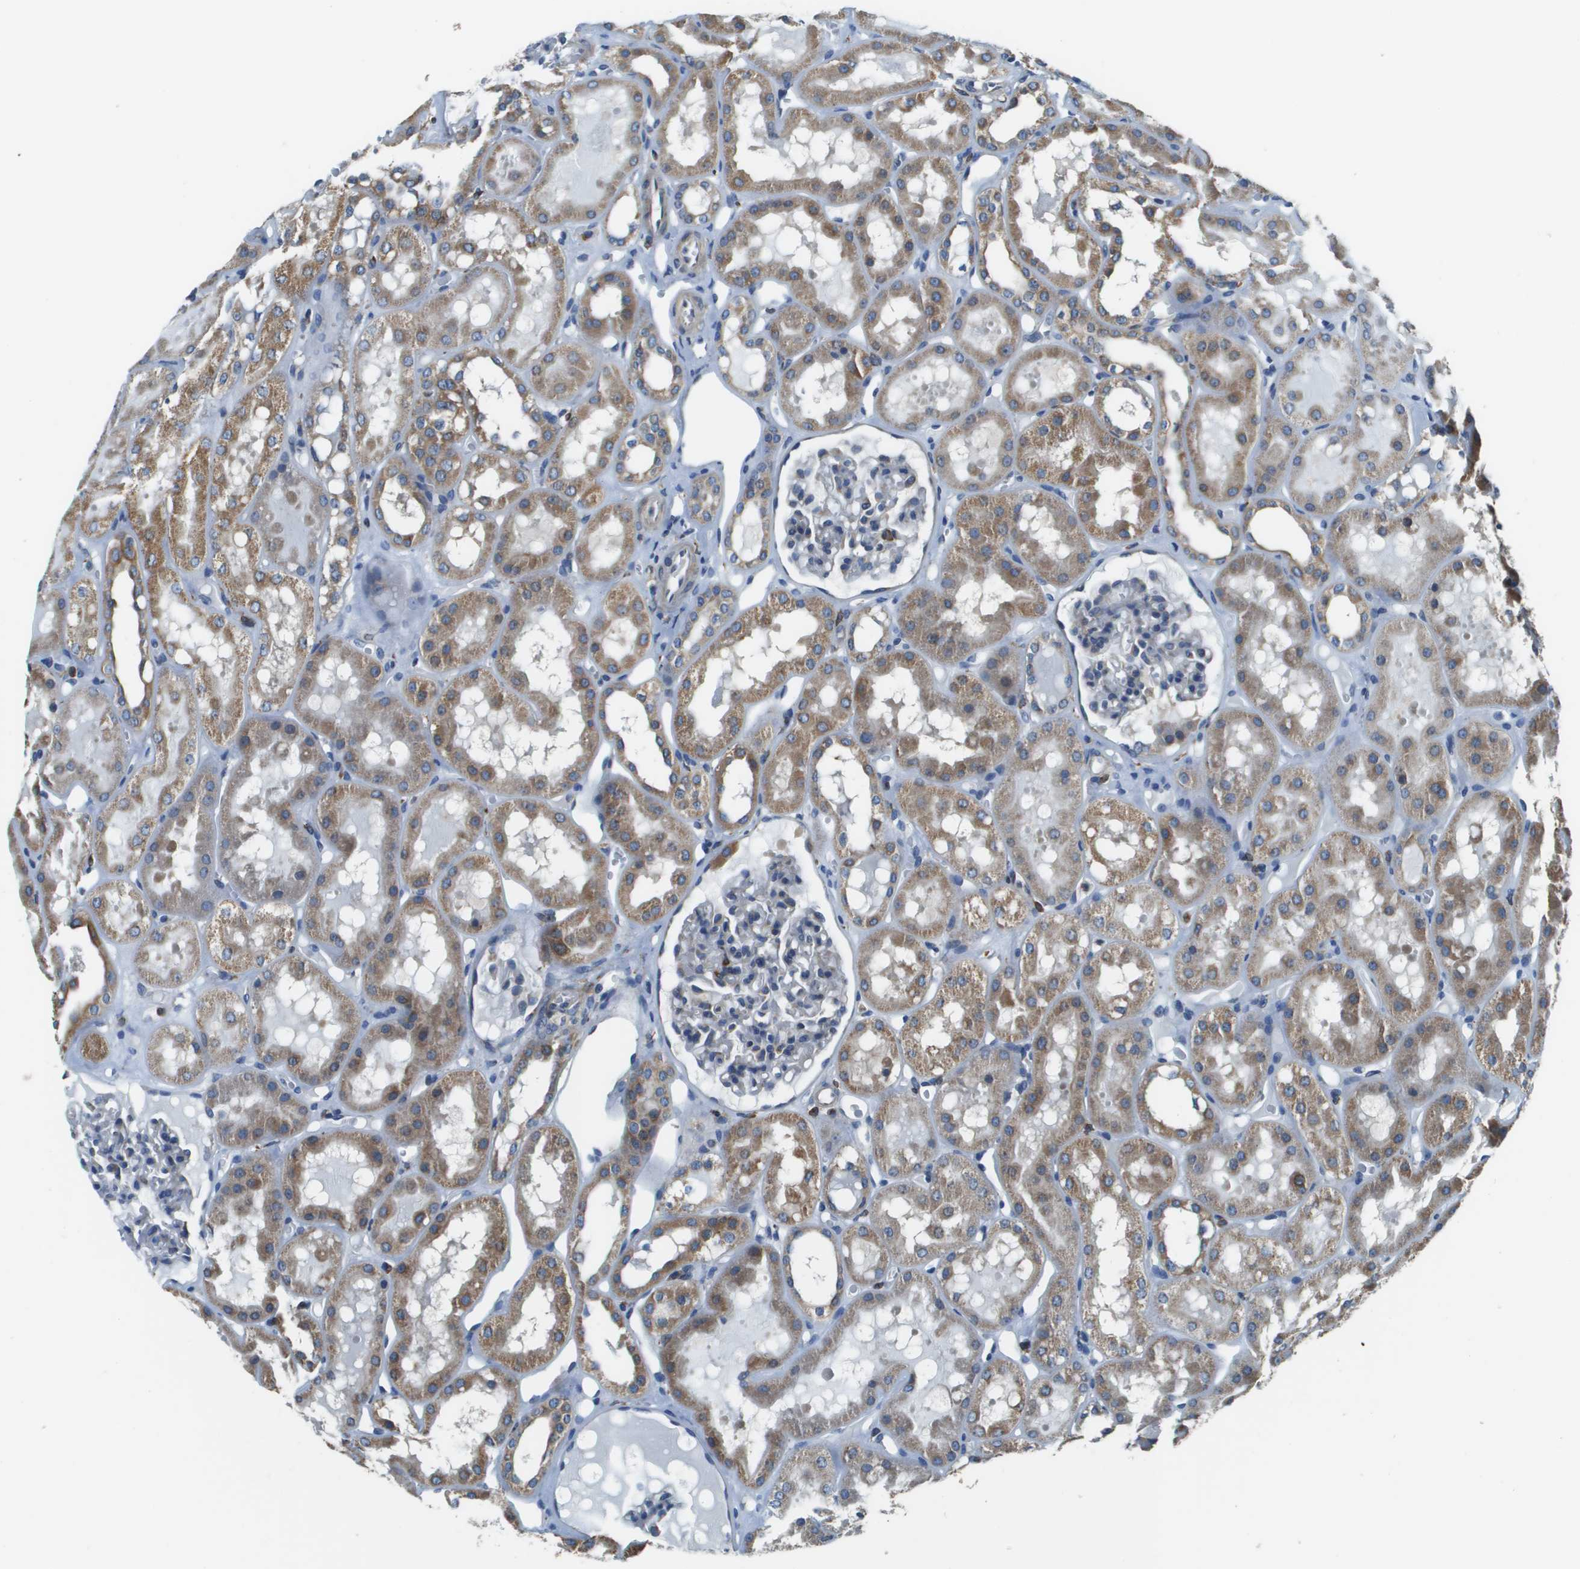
{"staining": {"intensity": "negative", "quantity": "none", "location": "none"}, "tissue": "kidney", "cell_type": "Cells in glomeruli", "image_type": "normal", "snomed": [{"axis": "morphology", "description": "Normal tissue, NOS"}, {"axis": "topography", "description": "Kidney"}, {"axis": "topography", "description": "Urinary bladder"}], "caption": "The photomicrograph displays no significant staining in cells in glomeruli of kidney. Brightfield microscopy of IHC stained with DAB (brown) and hematoxylin (blue), captured at high magnification.", "gene": "CNPY3", "patient": {"sex": "male", "age": 16}}